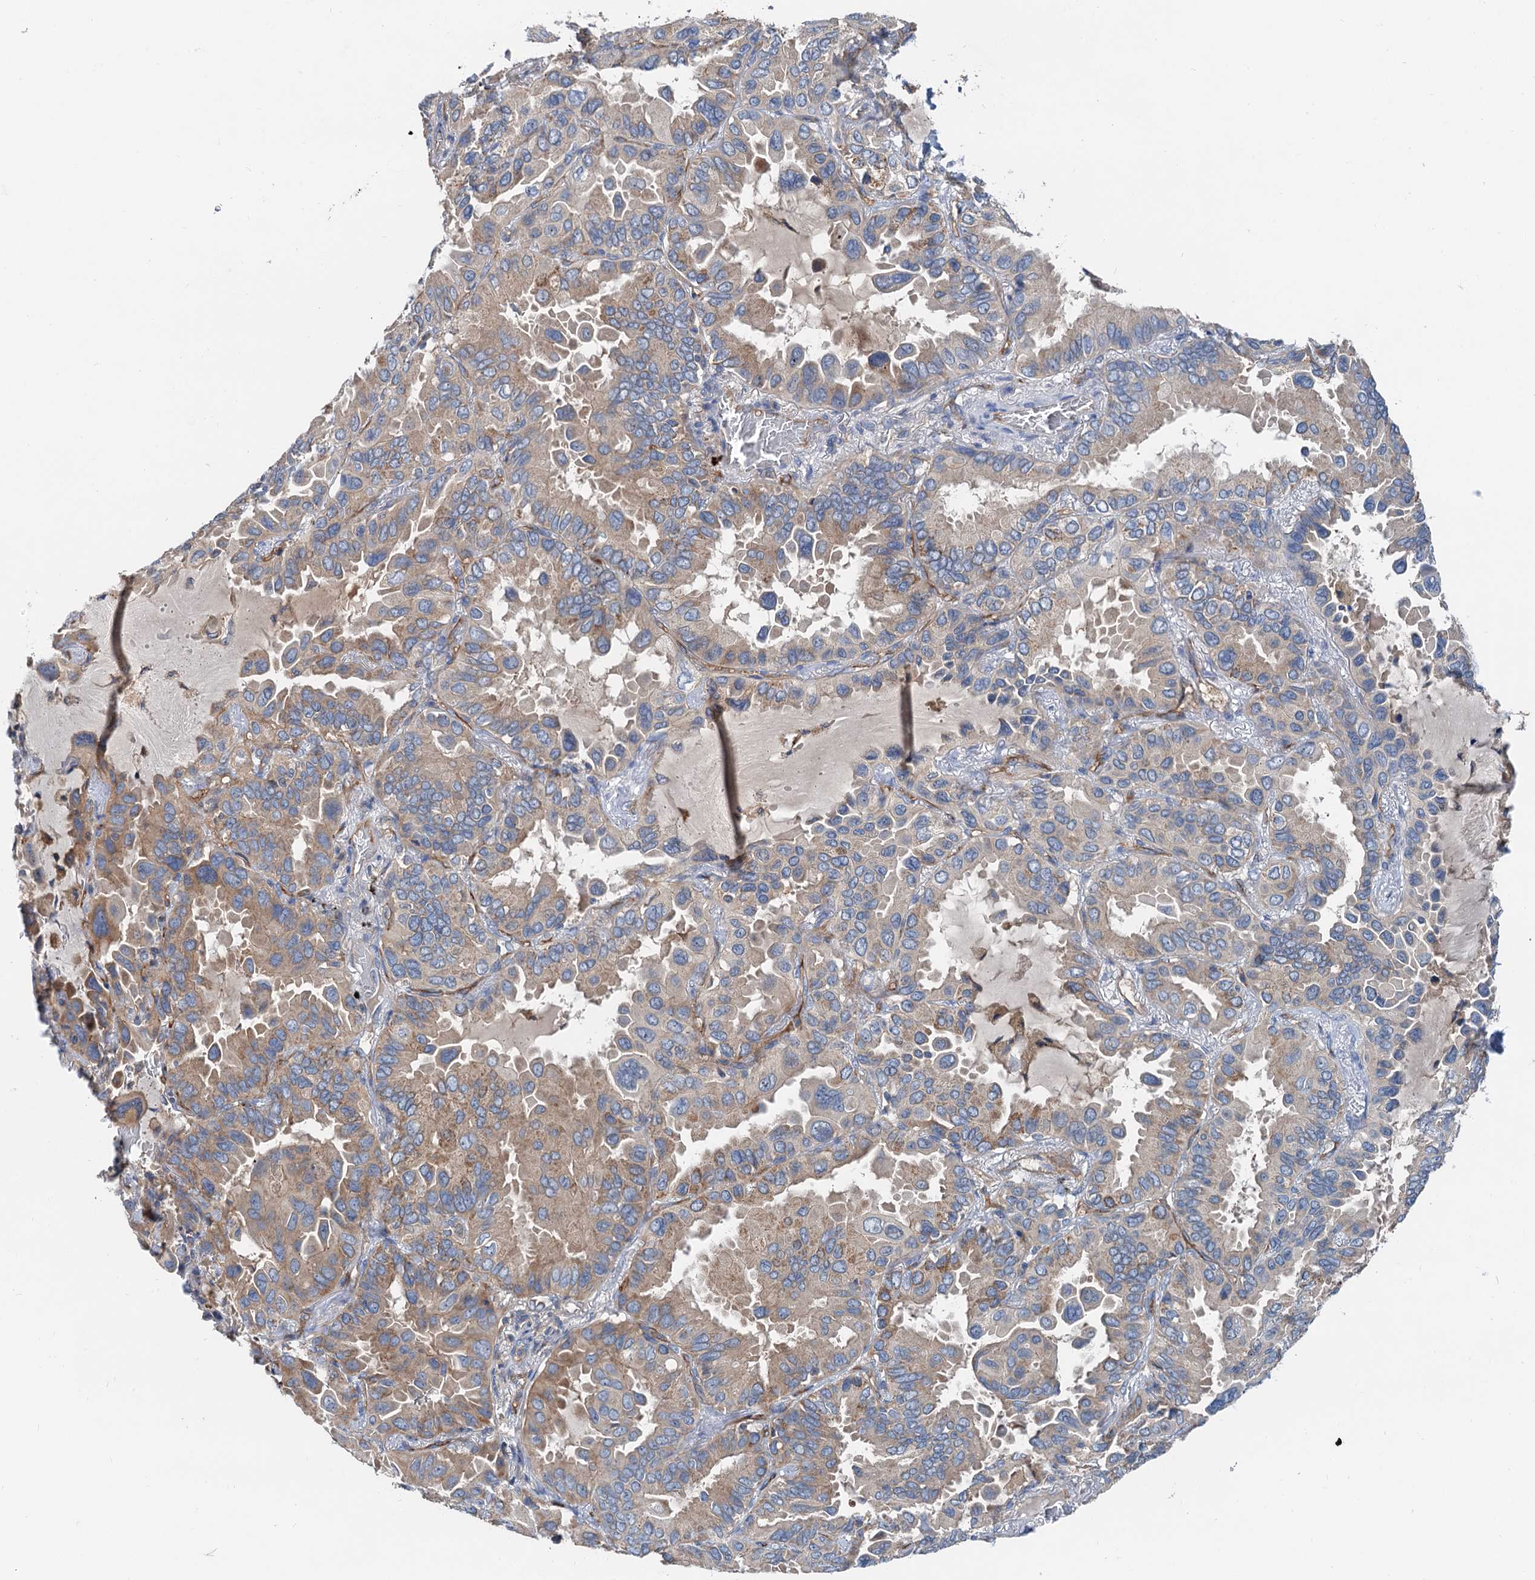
{"staining": {"intensity": "moderate", "quantity": "25%-75%", "location": "cytoplasmic/membranous"}, "tissue": "lung cancer", "cell_type": "Tumor cells", "image_type": "cancer", "snomed": [{"axis": "morphology", "description": "Adenocarcinoma, NOS"}, {"axis": "topography", "description": "Lung"}], "caption": "Protein staining of lung cancer (adenocarcinoma) tissue shows moderate cytoplasmic/membranous expression in about 25%-75% of tumor cells. The staining was performed using DAB to visualize the protein expression in brown, while the nuclei were stained in blue with hematoxylin (Magnification: 20x).", "gene": "ANKRD26", "patient": {"sex": "male", "age": 64}}